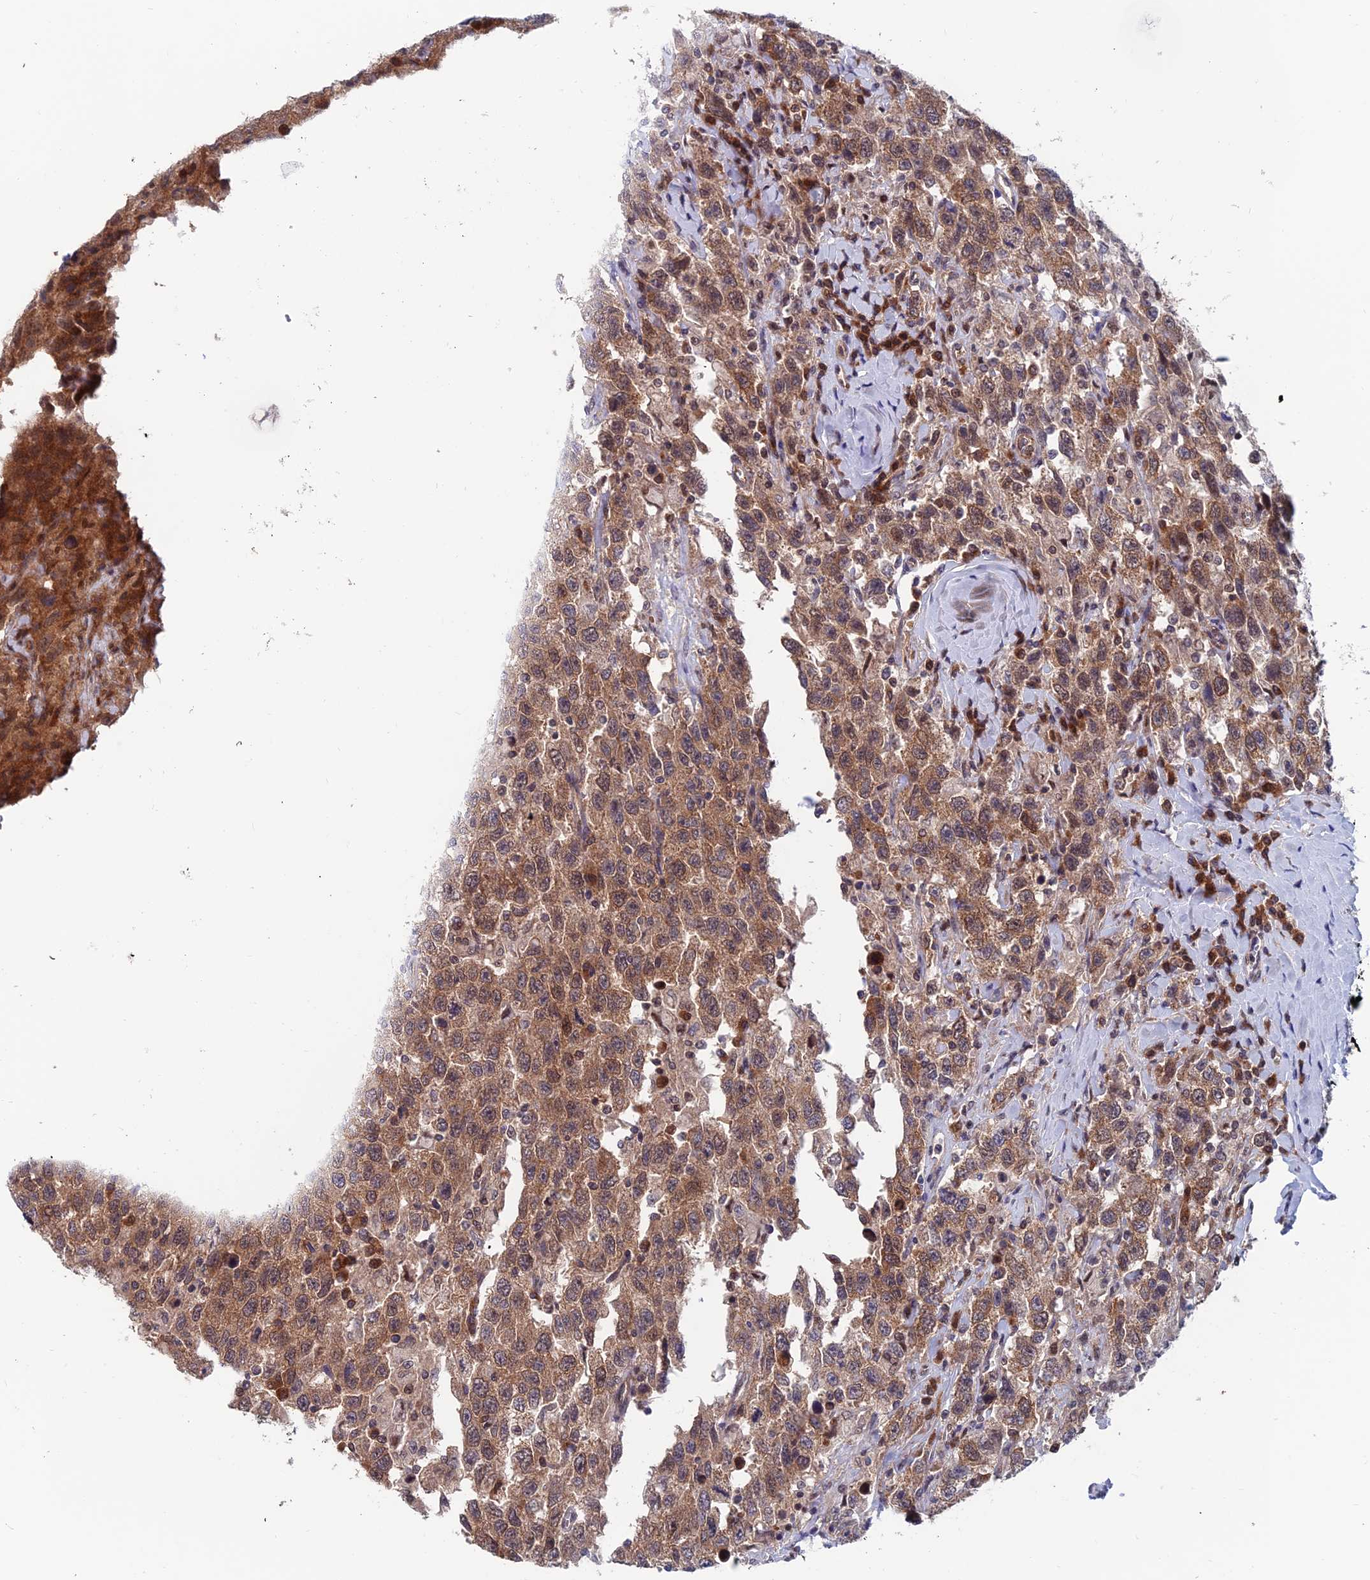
{"staining": {"intensity": "moderate", "quantity": ">75%", "location": "cytoplasmic/membranous,nuclear"}, "tissue": "testis cancer", "cell_type": "Tumor cells", "image_type": "cancer", "snomed": [{"axis": "morphology", "description": "Seminoma, NOS"}, {"axis": "topography", "description": "Testis"}], "caption": "Immunohistochemical staining of human testis cancer demonstrates medium levels of moderate cytoplasmic/membranous and nuclear protein positivity in about >75% of tumor cells.", "gene": "IGBP1", "patient": {"sex": "male", "age": 65}}